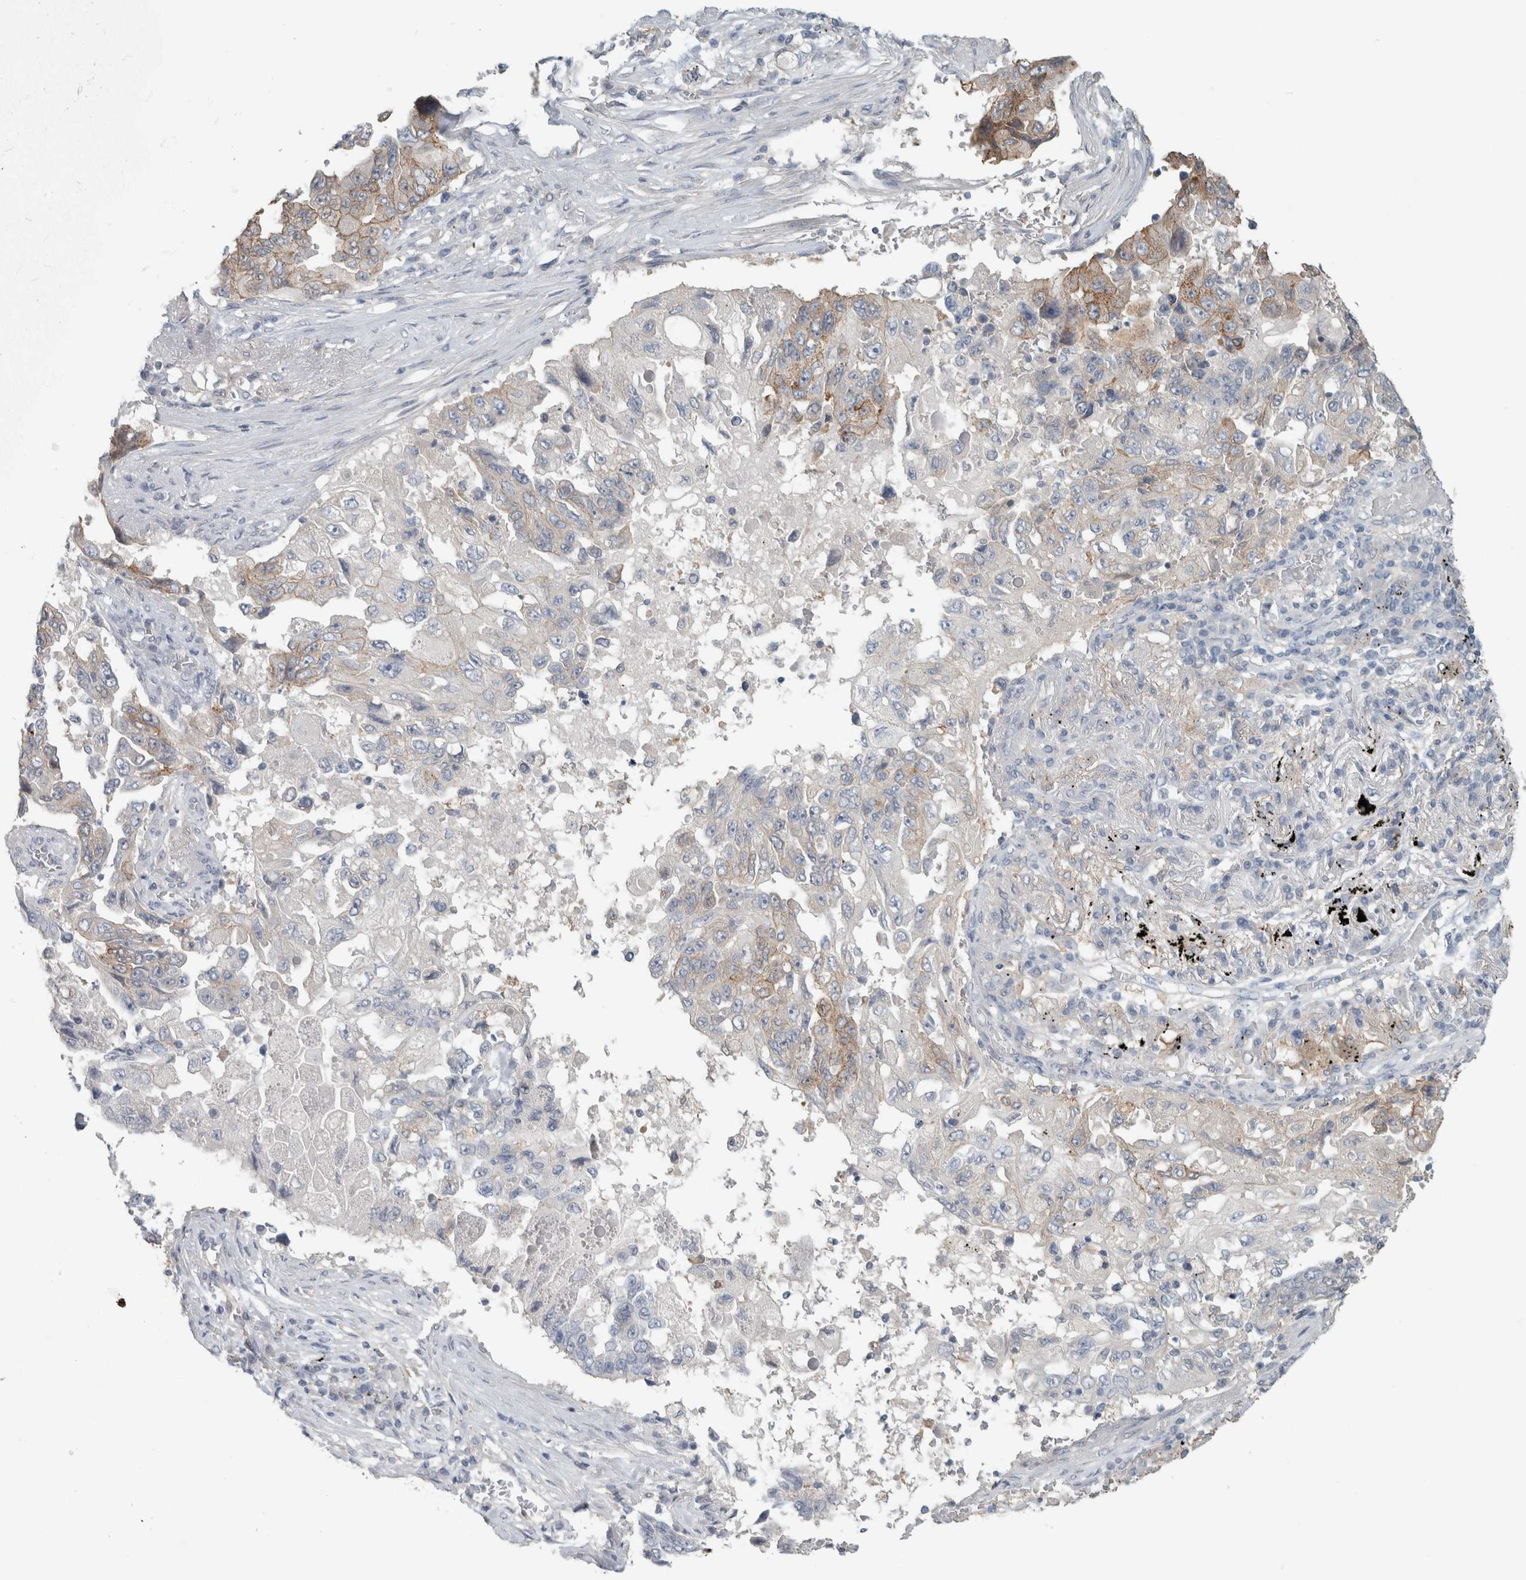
{"staining": {"intensity": "moderate", "quantity": "<25%", "location": "cytoplasmic/membranous"}, "tissue": "lung cancer", "cell_type": "Tumor cells", "image_type": "cancer", "snomed": [{"axis": "morphology", "description": "Adenocarcinoma, NOS"}, {"axis": "topography", "description": "Lung"}], "caption": "DAB (3,3'-diaminobenzidine) immunohistochemical staining of human lung cancer (adenocarcinoma) exhibits moderate cytoplasmic/membranous protein staining in about <25% of tumor cells. (IHC, brightfield microscopy, high magnification).", "gene": "SCIN", "patient": {"sex": "female", "age": 51}}